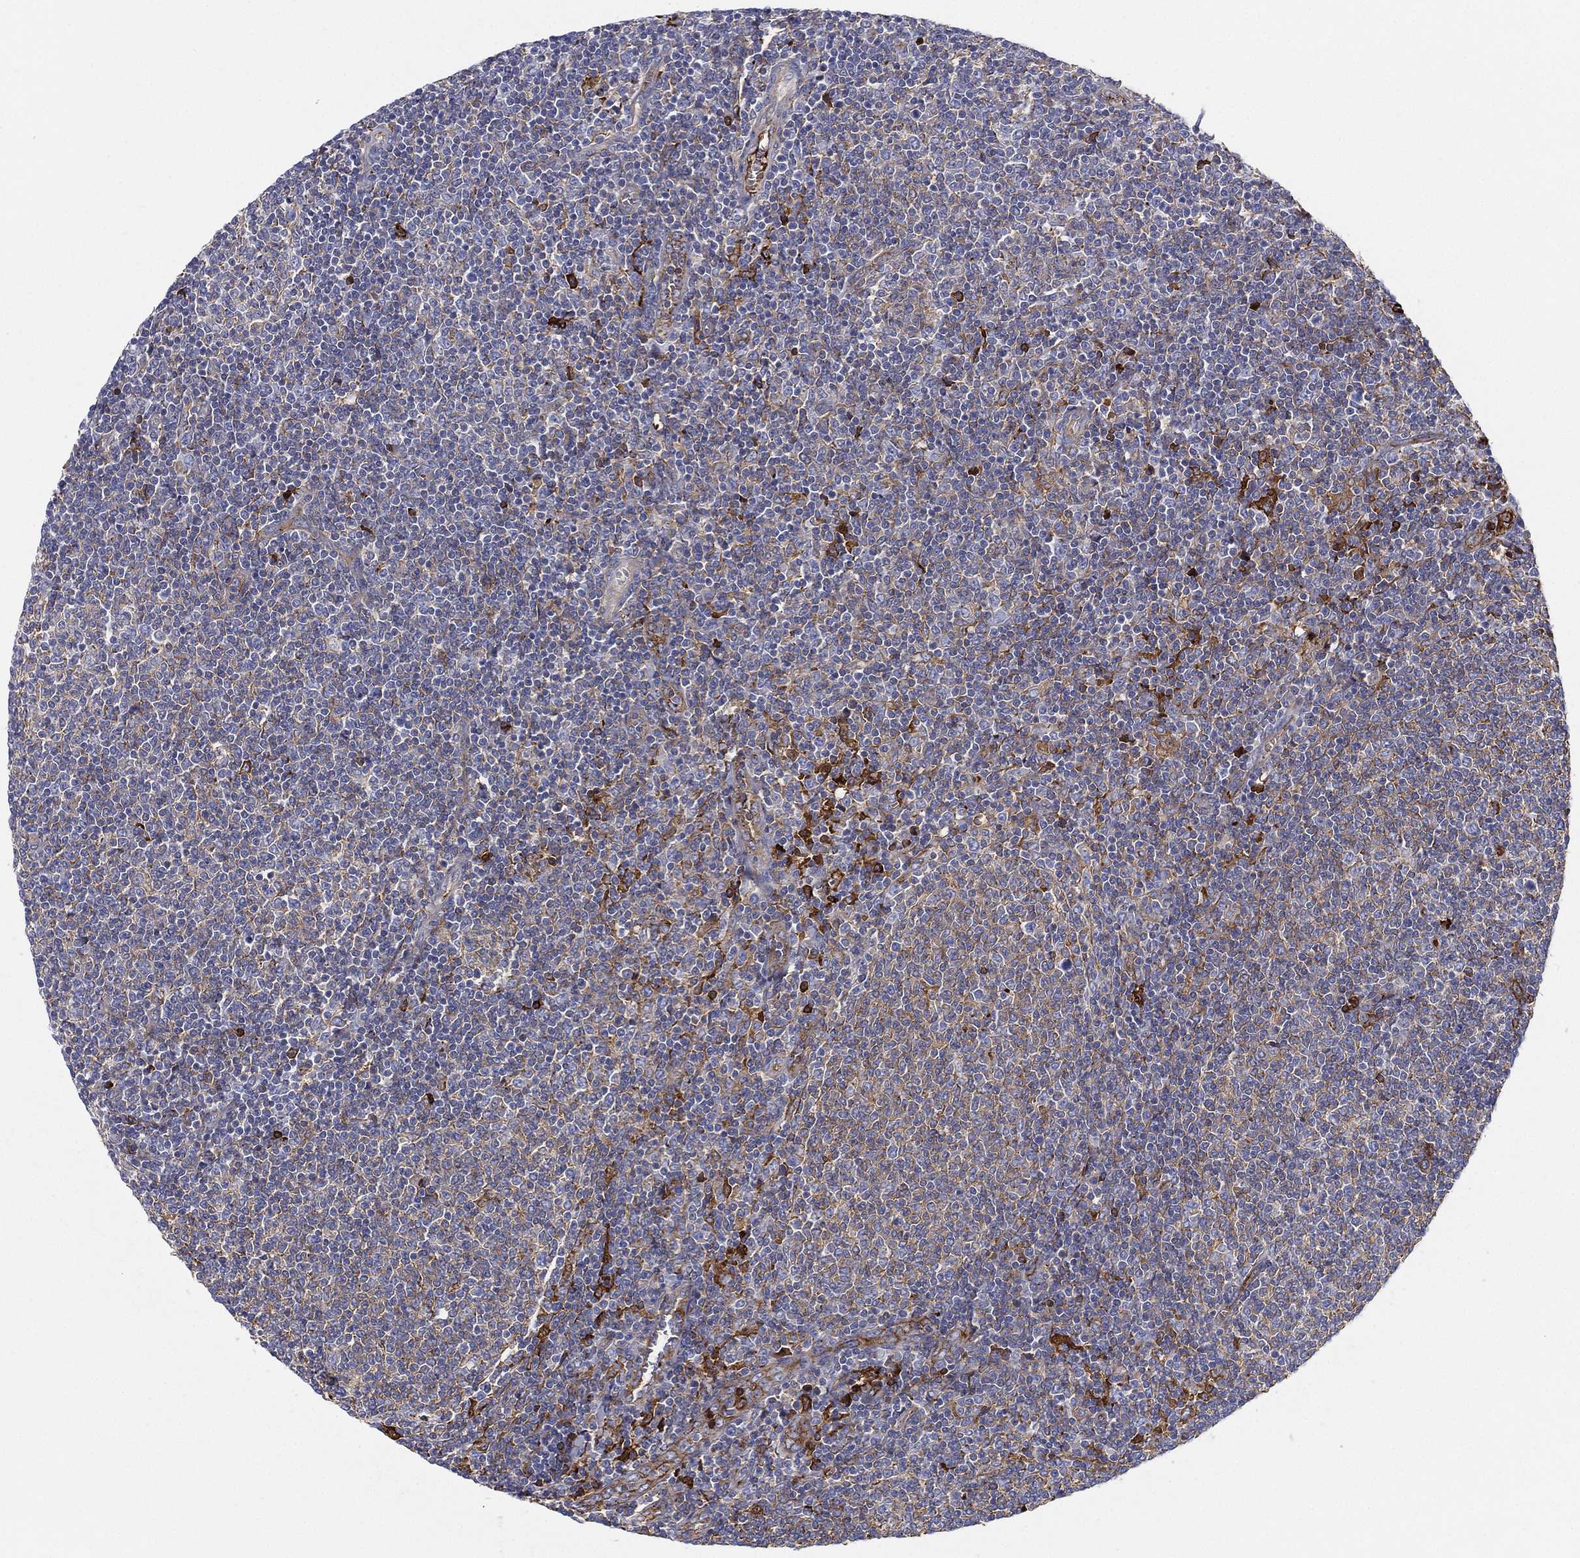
{"staining": {"intensity": "negative", "quantity": "none", "location": "none"}, "tissue": "lymphoma", "cell_type": "Tumor cells", "image_type": "cancer", "snomed": [{"axis": "morphology", "description": "Malignant lymphoma, non-Hodgkin's type, Low grade"}, {"axis": "topography", "description": "Lymph node"}], "caption": "Immunohistochemical staining of lymphoma shows no significant staining in tumor cells.", "gene": "IFNB1", "patient": {"sex": "male", "age": 52}}